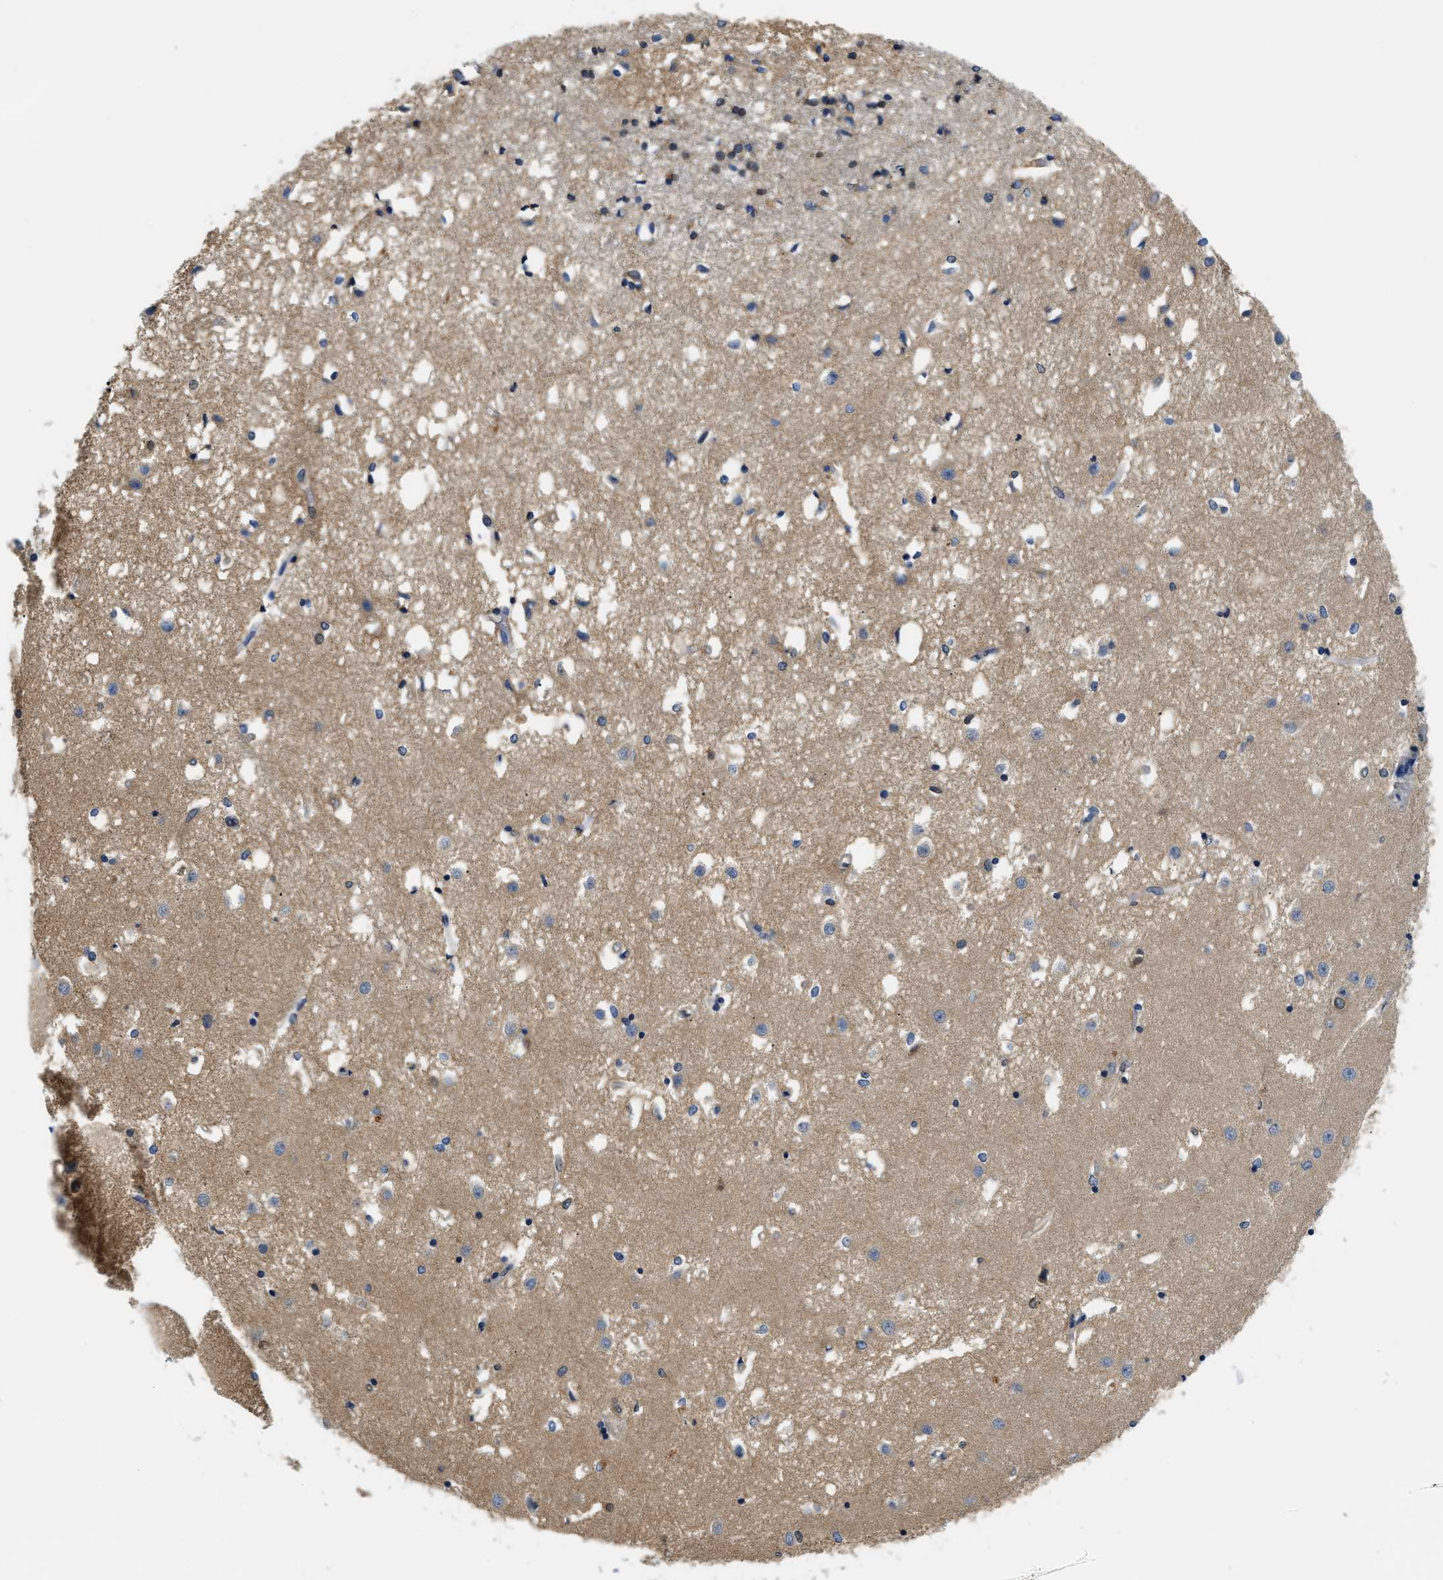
{"staining": {"intensity": "weak", "quantity": "<25%", "location": "cytoplasmic/membranous"}, "tissue": "caudate", "cell_type": "Glial cells", "image_type": "normal", "snomed": [{"axis": "morphology", "description": "Normal tissue, NOS"}, {"axis": "topography", "description": "Lateral ventricle wall"}], "caption": "Immunohistochemical staining of normal caudate displays no significant expression in glial cells.", "gene": "BCL7C", "patient": {"sex": "male", "age": 45}}